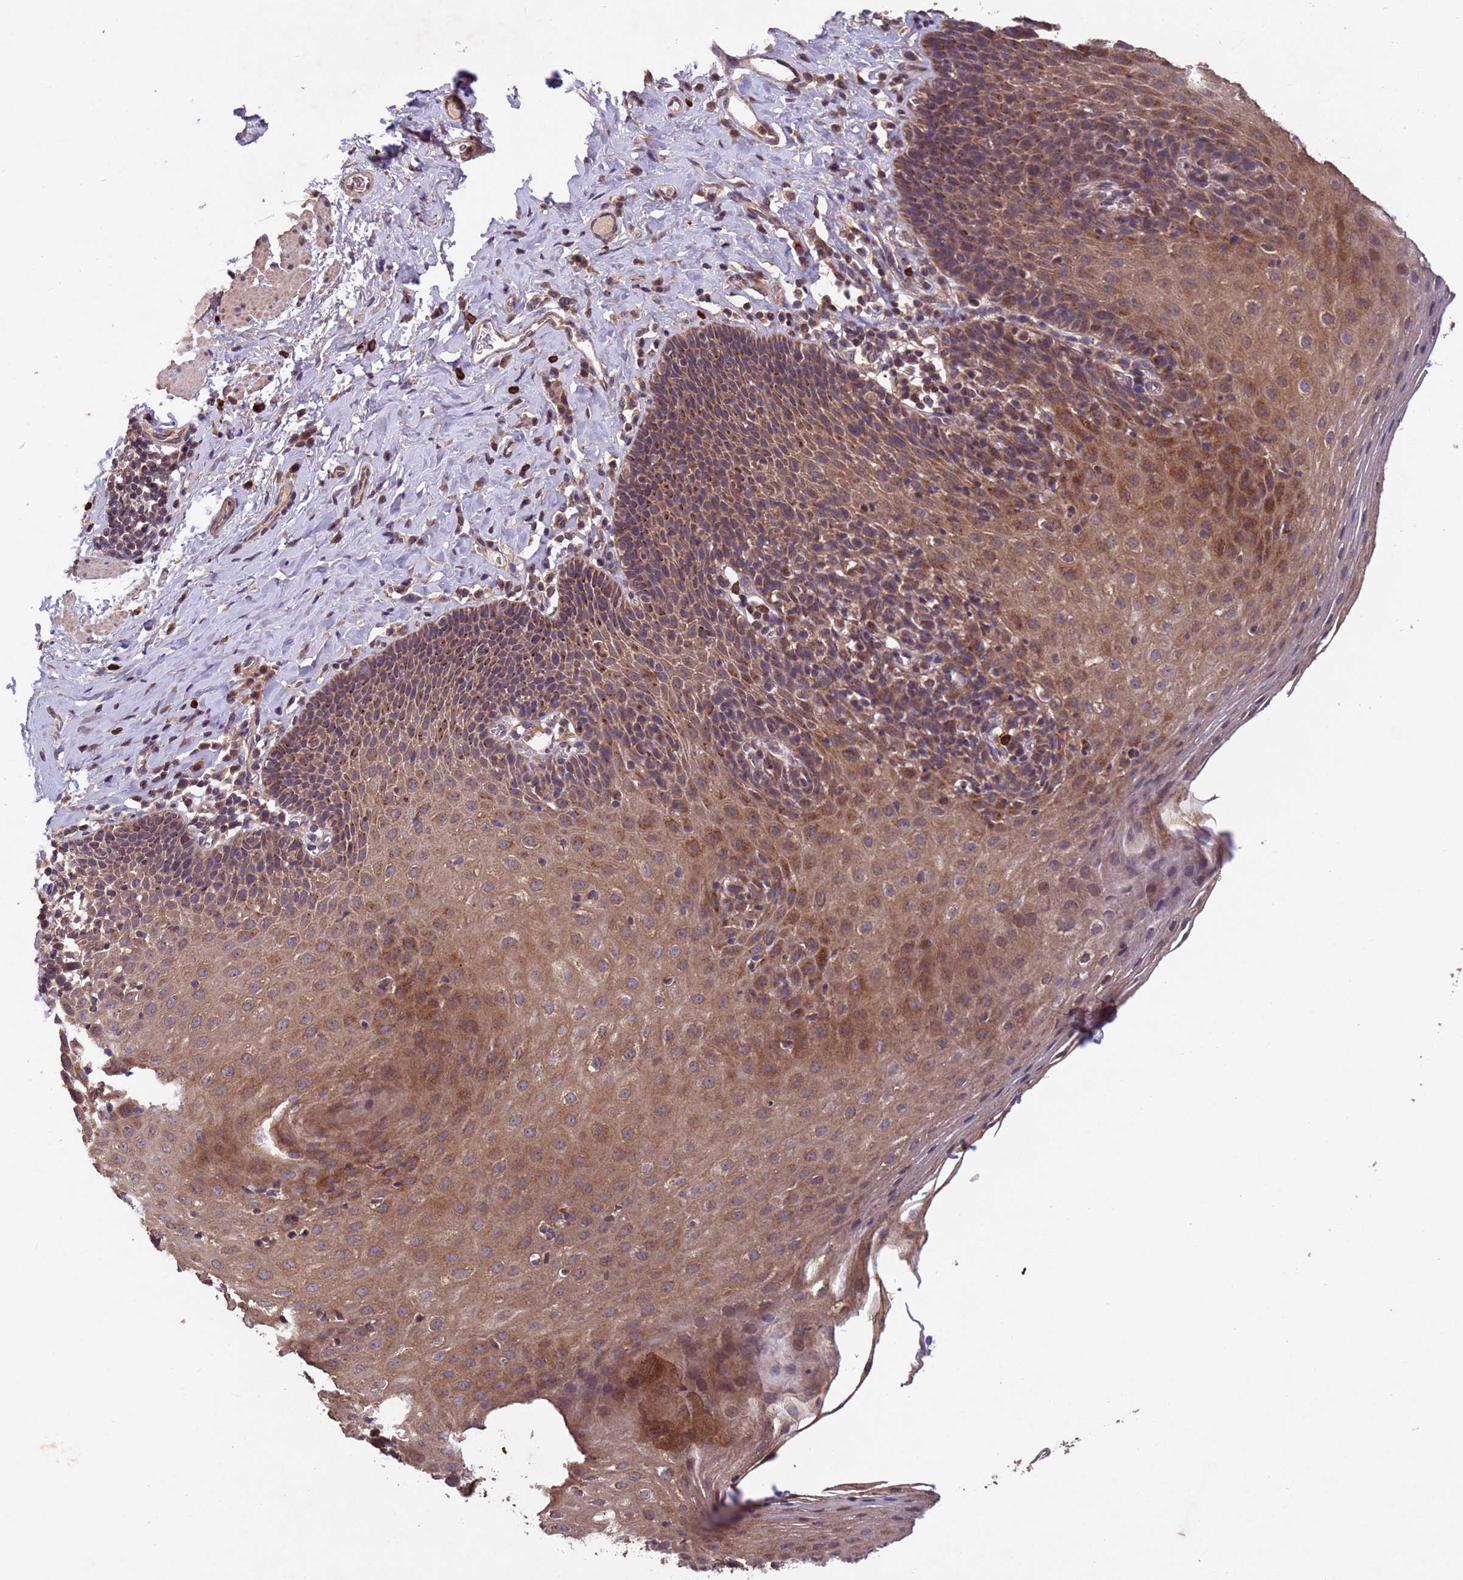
{"staining": {"intensity": "strong", "quantity": ">75%", "location": "cytoplasmic/membranous"}, "tissue": "esophagus", "cell_type": "Squamous epithelial cells", "image_type": "normal", "snomed": [{"axis": "morphology", "description": "Normal tissue, NOS"}, {"axis": "topography", "description": "Esophagus"}], "caption": "Protein analysis of unremarkable esophagus reveals strong cytoplasmic/membranous positivity in about >75% of squamous epithelial cells.", "gene": "FASTKD1", "patient": {"sex": "female", "age": 61}}